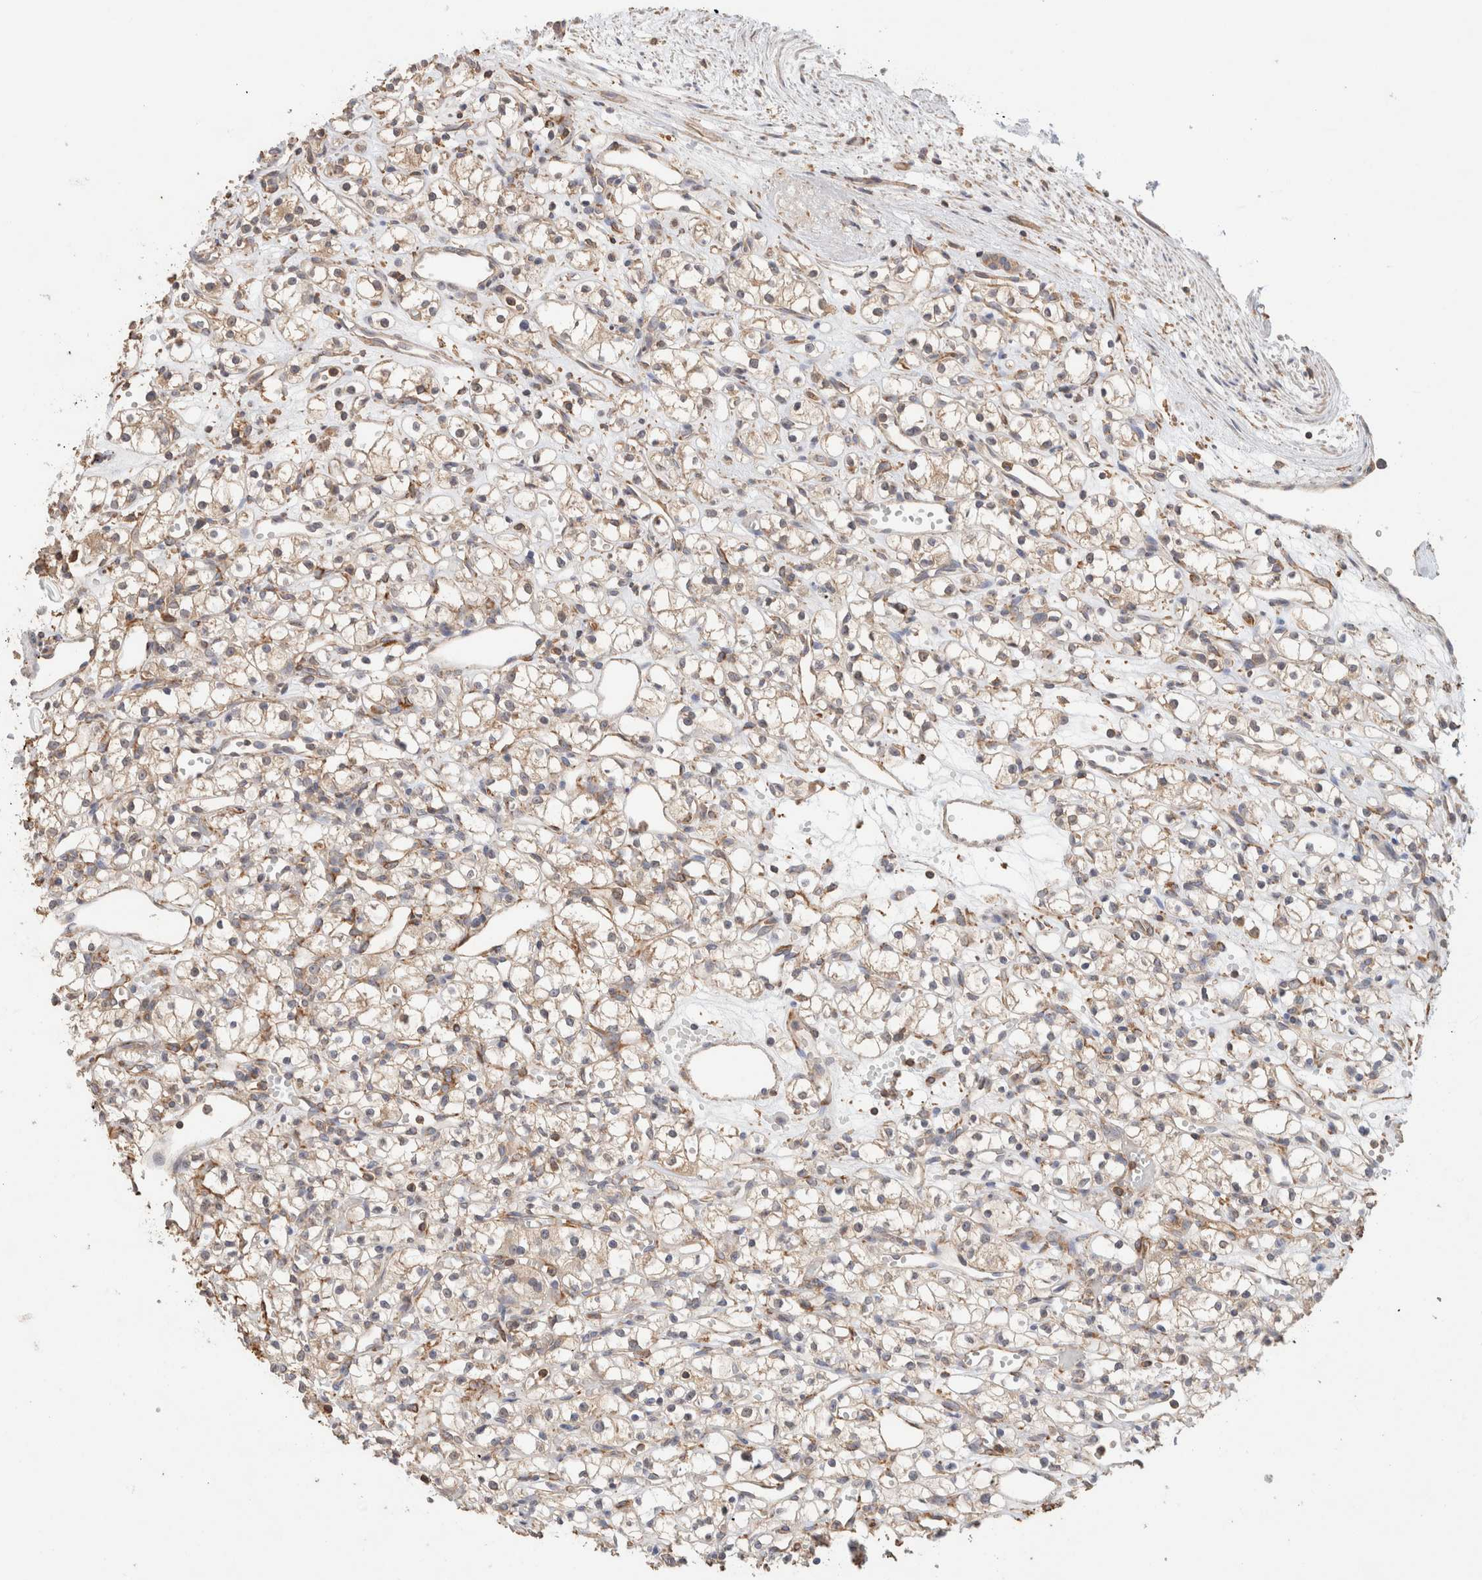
{"staining": {"intensity": "weak", "quantity": "25%-75%", "location": "cytoplasmic/membranous"}, "tissue": "renal cancer", "cell_type": "Tumor cells", "image_type": "cancer", "snomed": [{"axis": "morphology", "description": "Adenocarcinoma, NOS"}, {"axis": "topography", "description": "Kidney"}], "caption": "A micrograph showing weak cytoplasmic/membranous expression in approximately 25%-75% of tumor cells in renal cancer, as visualized by brown immunohistochemical staining.", "gene": "CFAP418", "patient": {"sex": "female", "age": 59}}